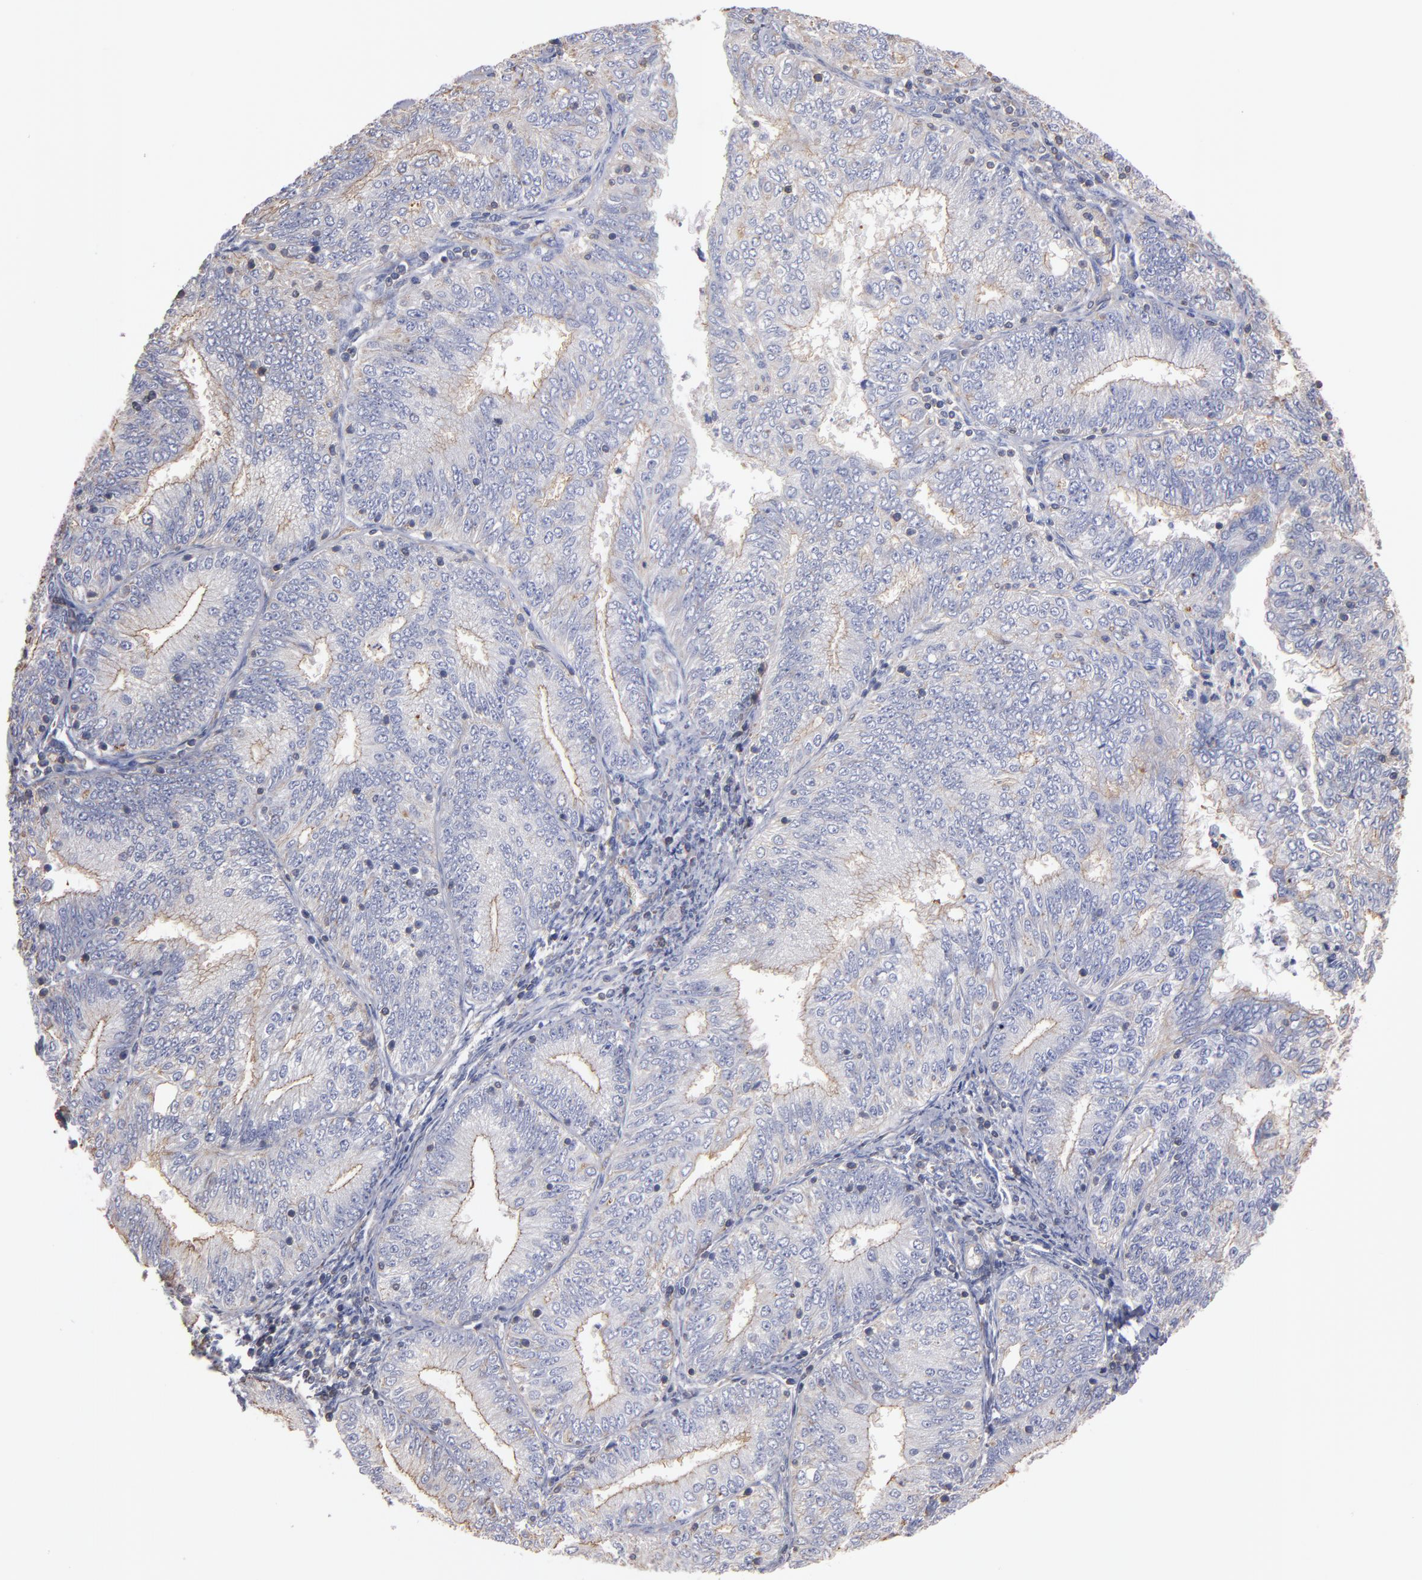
{"staining": {"intensity": "weak", "quantity": "25%-75%", "location": "cytoplasmic/membranous"}, "tissue": "endometrial cancer", "cell_type": "Tumor cells", "image_type": "cancer", "snomed": [{"axis": "morphology", "description": "Adenocarcinoma, NOS"}, {"axis": "topography", "description": "Endometrium"}], "caption": "An image showing weak cytoplasmic/membranous positivity in about 25%-75% of tumor cells in endometrial cancer, as visualized by brown immunohistochemical staining.", "gene": "ESYT2", "patient": {"sex": "female", "age": 69}}